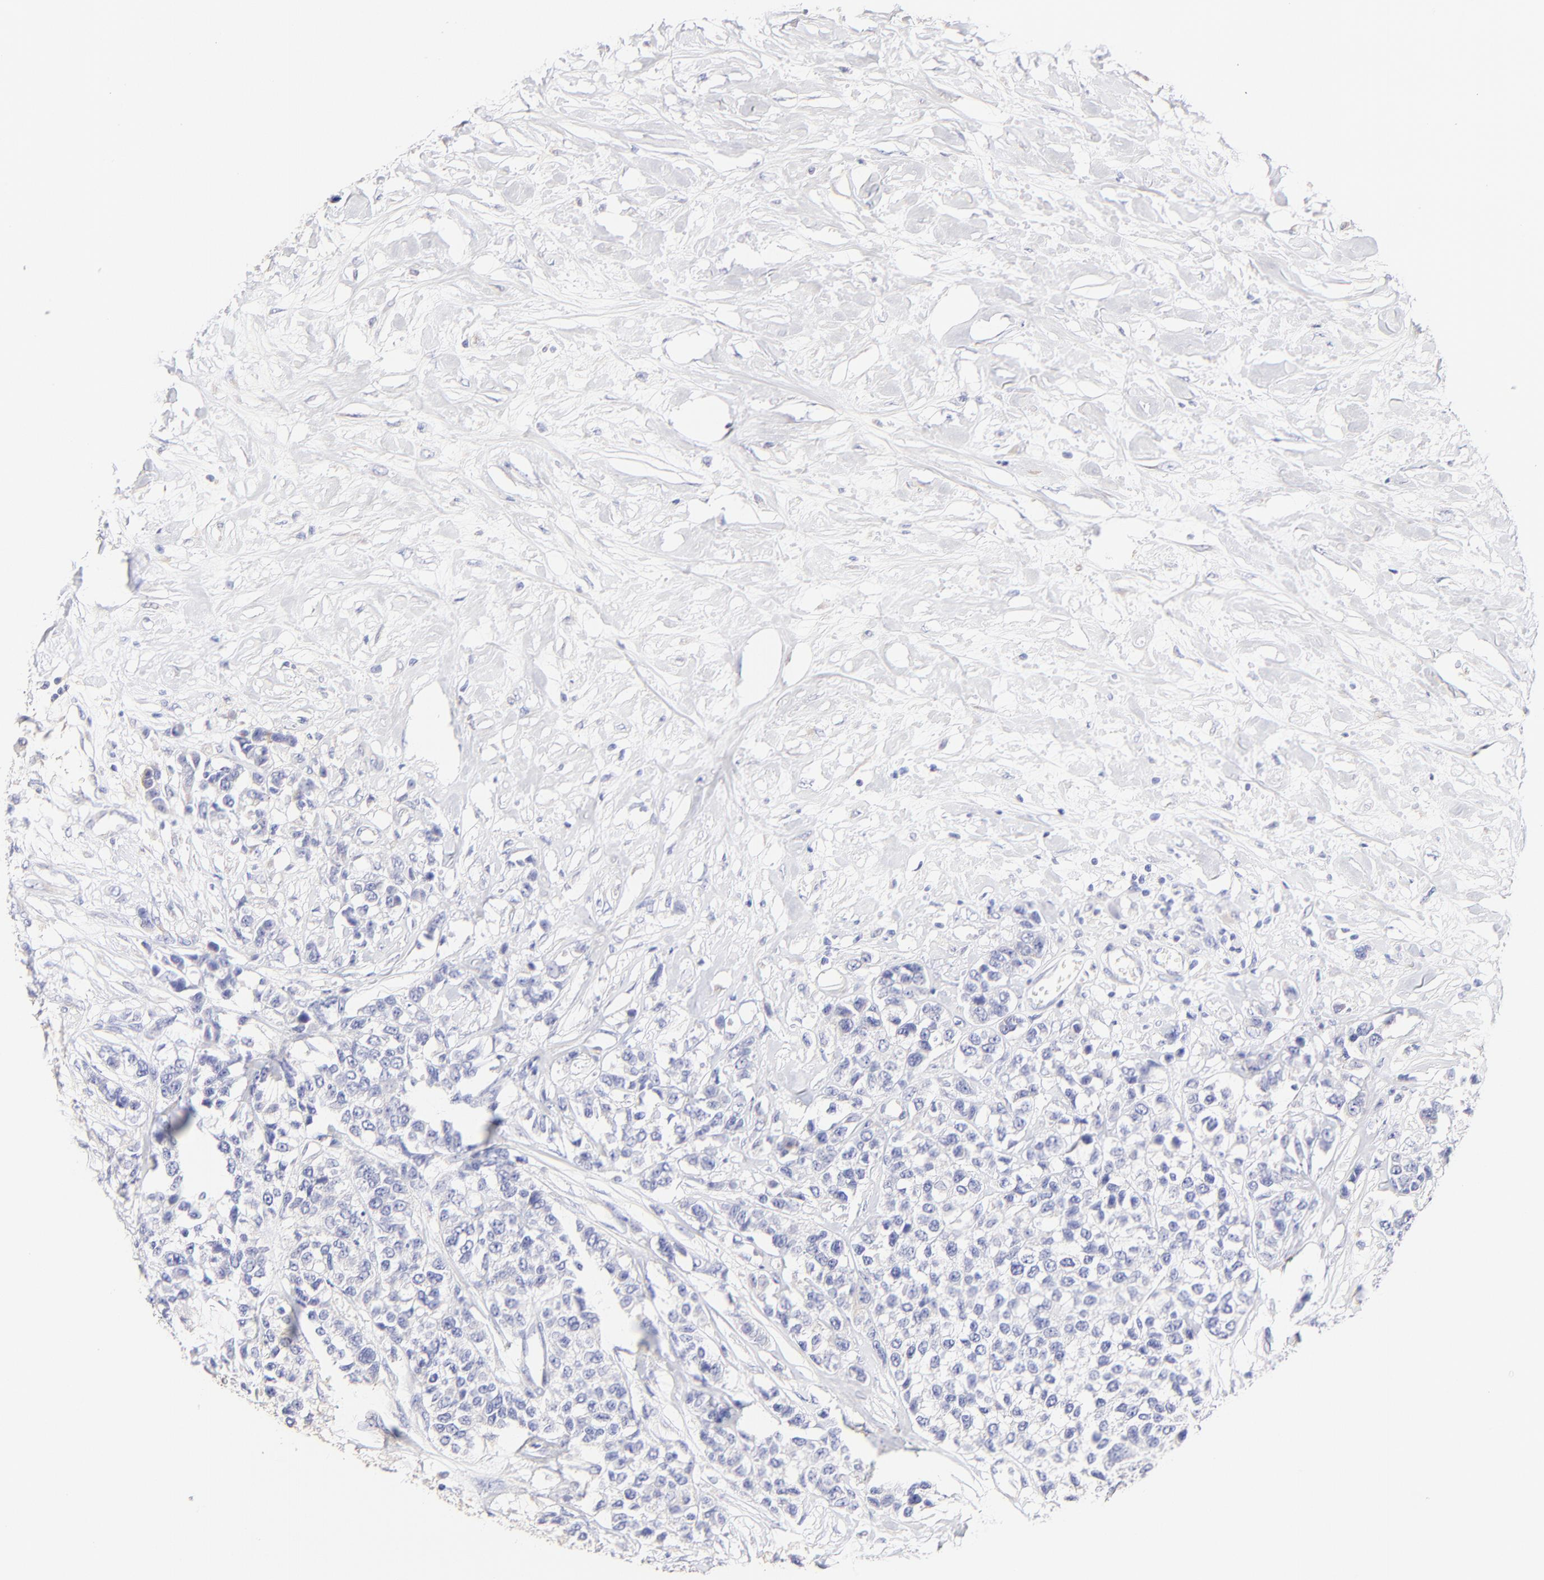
{"staining": {"intensity": "negative", "quantity": "none", "location": "none"}, "tissue": "breast cancer", "cell_type": "Tumor cells", "image_type": "cancer", "snomed": [{"axis": "morphology", "description": "Duct carcinoma"}, {"axis": "topography", "description": "Breast"}], "caption": "Immunohistochemistry (IHC) histopathology image of neoplastic tissue: breast cancer (intraductal carcinoma) stained with DAB (3,3'-diaminobenzidine) exhibits no significant protein staining in tumor cells.", "gene": "ASB9", "patient": {"sex": "female", "age": 51}}